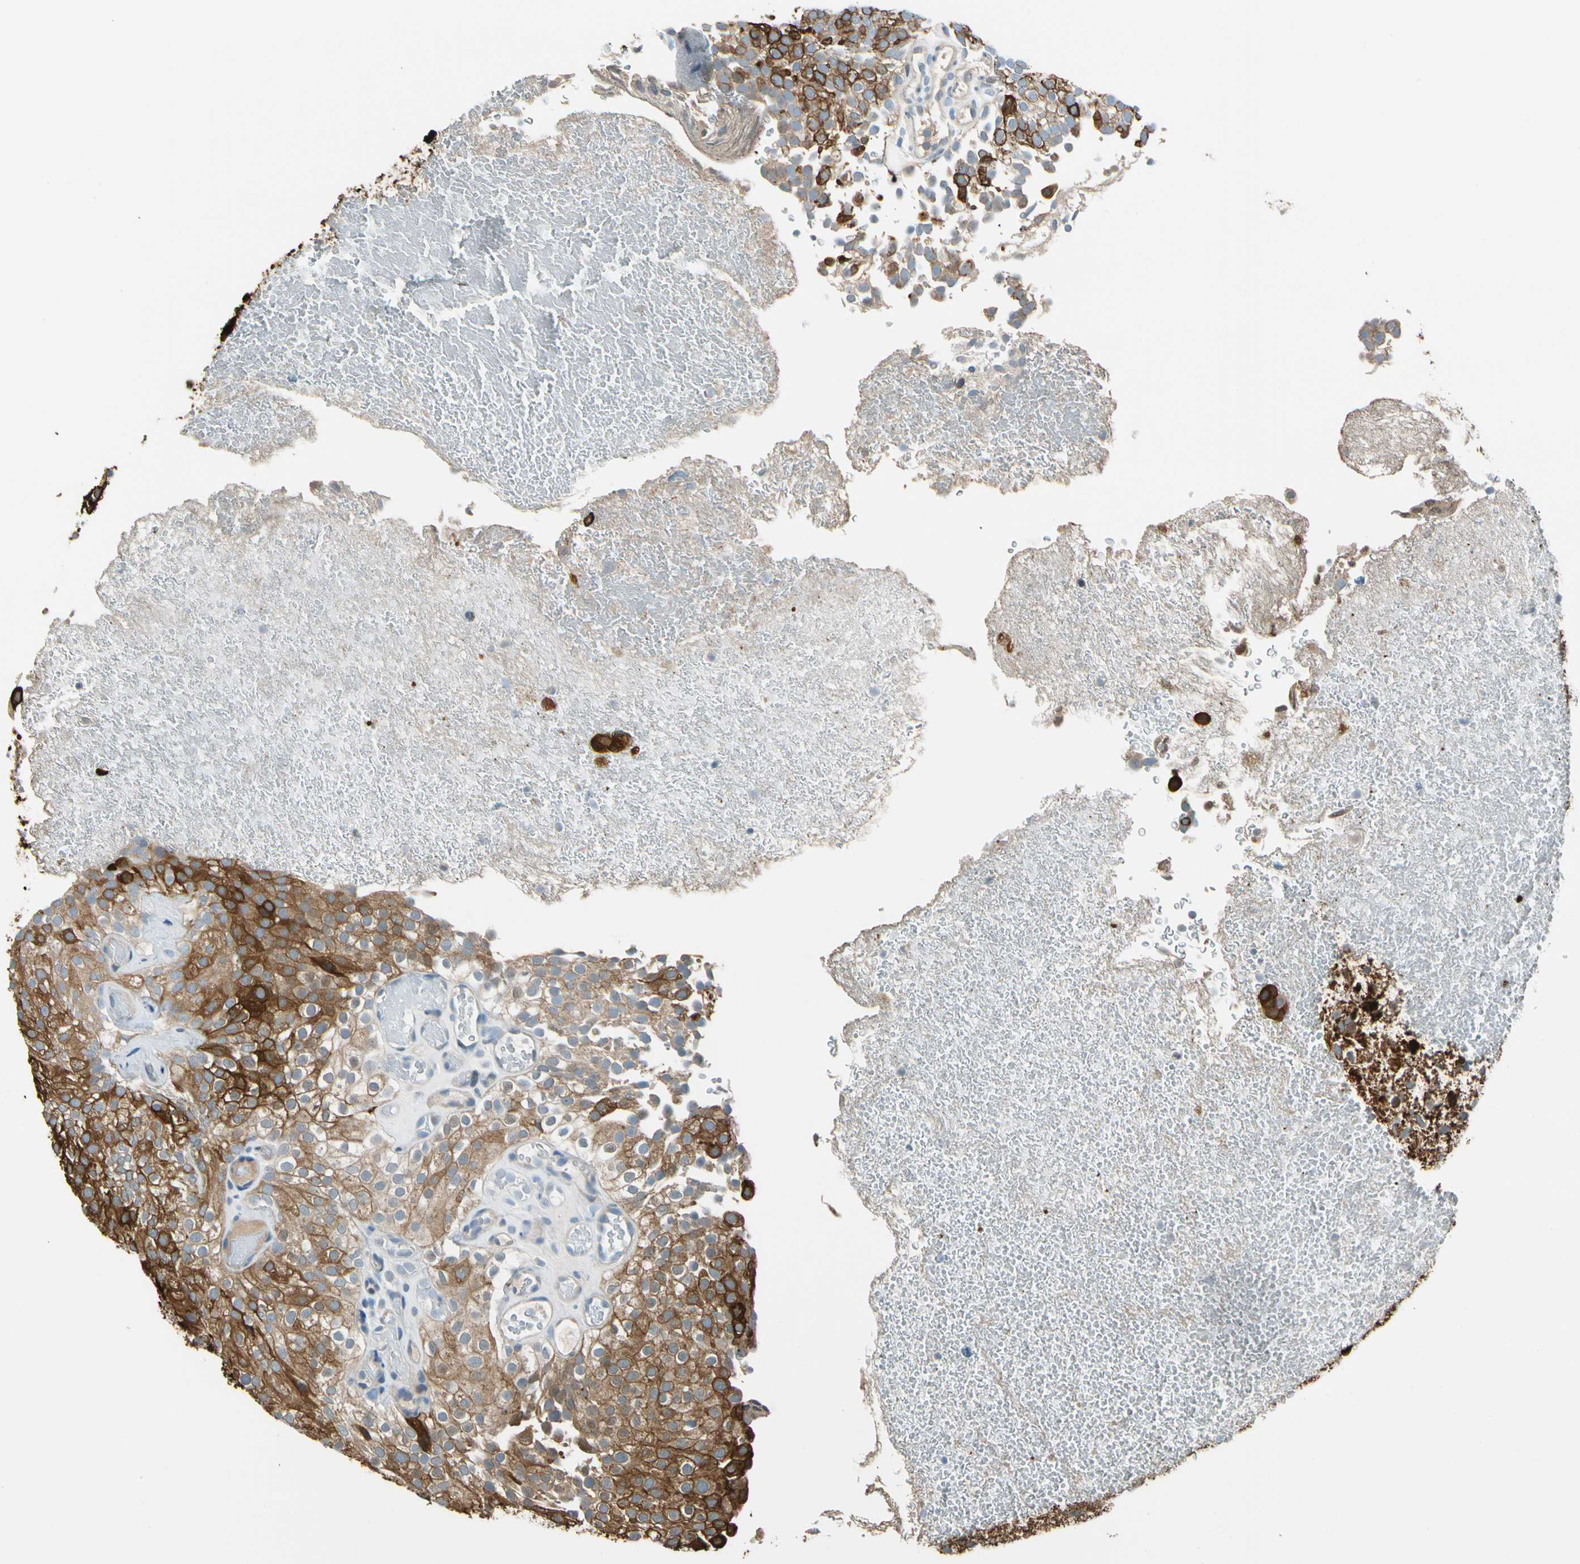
{"staining": {"intensity": "strong", "quantity": ">75%", "location": "cytoplasmic/membranous"}, "tissue": "urothelial cancer", "cell_type": "Tumor cells", "image_type": "cancer", "snomed": [{"axis": "morphology", "description": "Urothelial carcinoma, Low grade"}, {"axis": "topography", "description": "Urinary bladder"}], "caption": "The photomicrograph exhibits immunohistochemical staining of low-grade urothelial carcinoma. There is strong cytoplasmic/membranous expression is present in about >75% of tumor cells. The staining was performed using DAB (3,3'-diaminobenzidine), with brown indicating positive protein expression. Nuclei are stained blue with hematoxylin.", "gene": "STK40", "patient": {"sex": "male", "age": 78}}